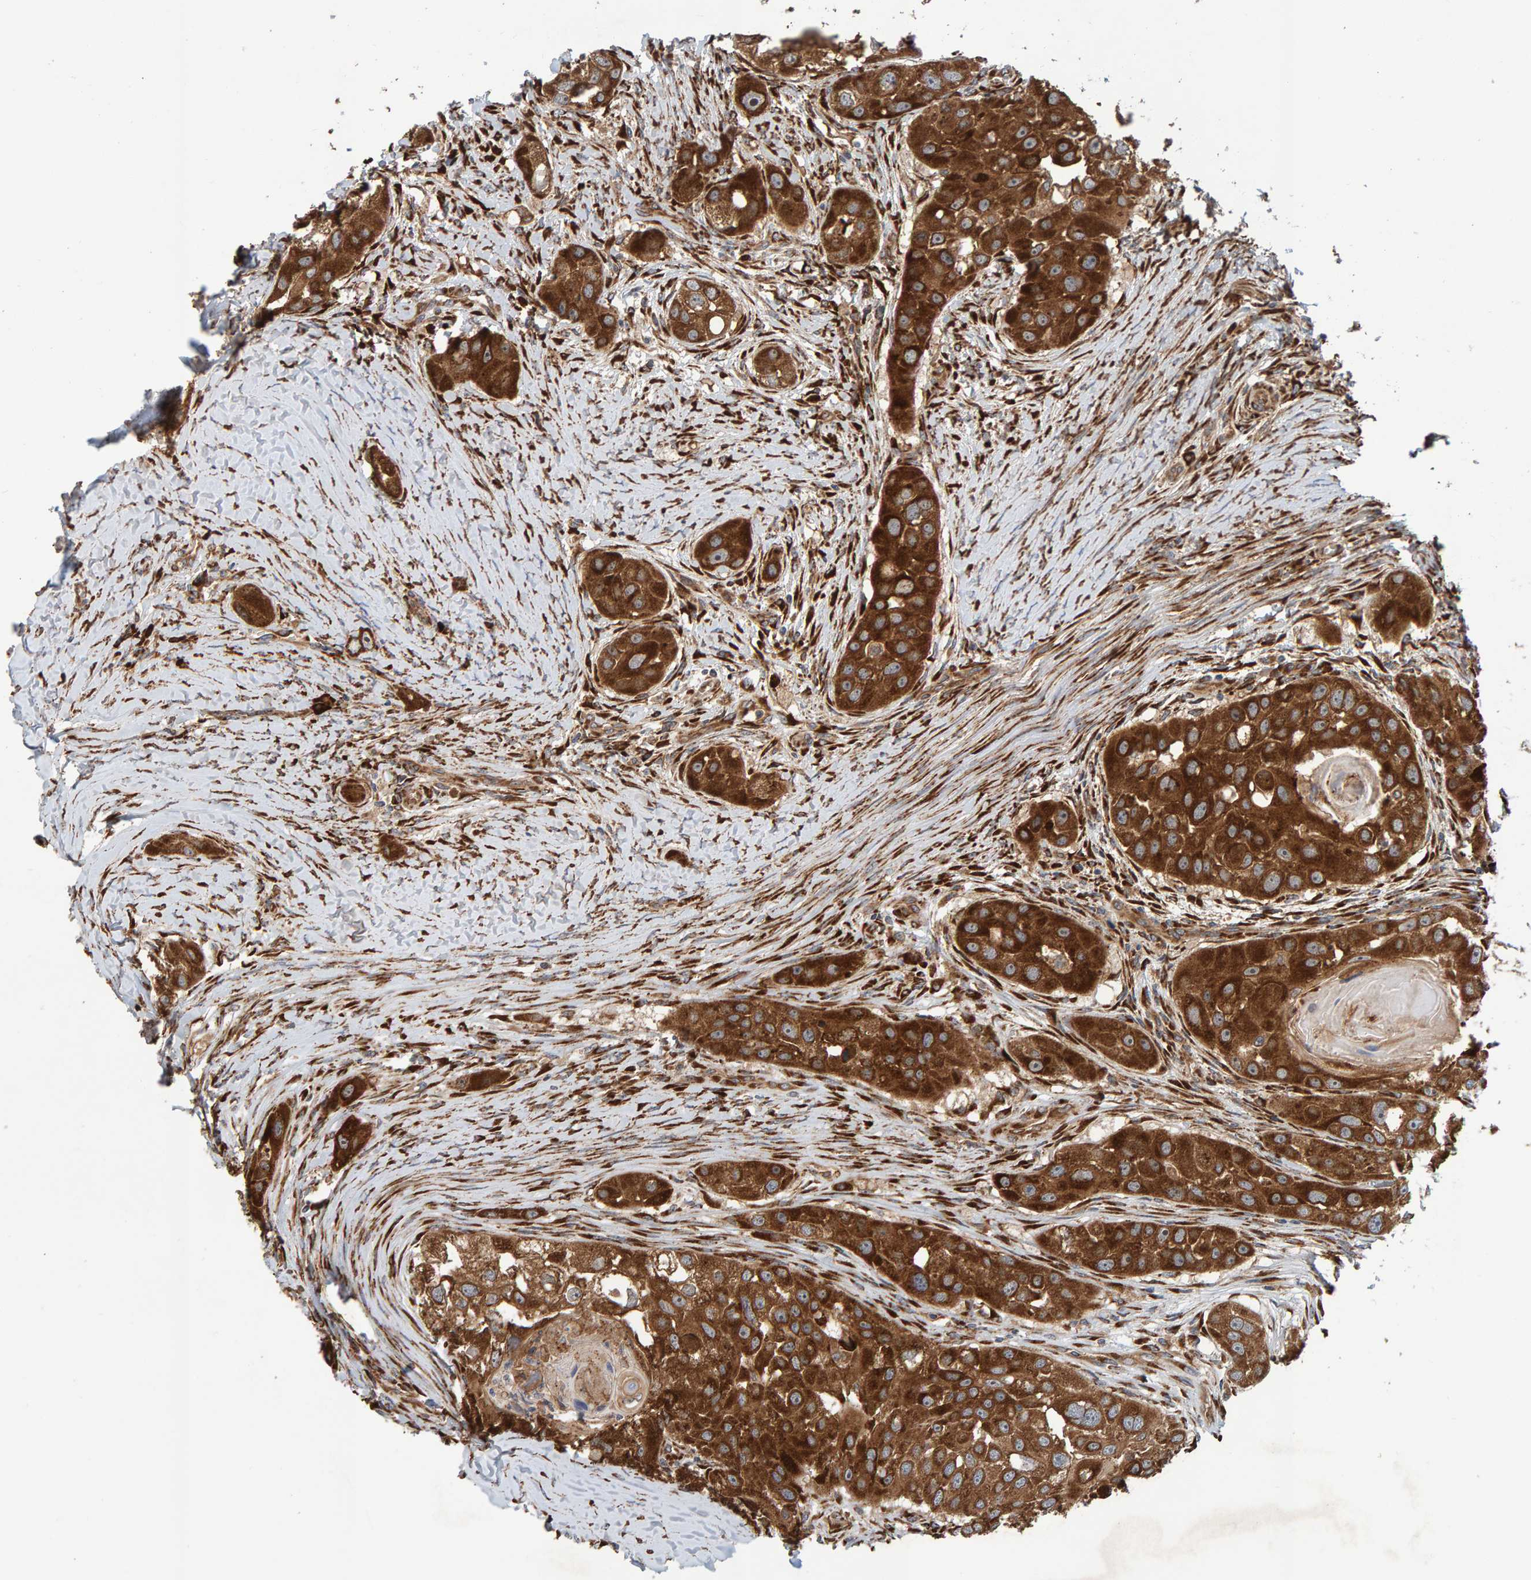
{"staining": {"intensity": "strong", "quantity": ">75%", "location": "cytoplasmic/membranous"}, "tissue": "head and neck cancer", "cell_type": "Tumor cells", "image_type": "cancer", "snomed": [{"axis": "morphology", "description": "Normal tissue, NOS"}, {"axis": "morphology", "description": "Squamous cell carcinoma, NOS"}, {"axis": "topography", "description": "Skeletal muscle"}, {"axis": "topography", "description": "Head-Neck"}], "caption": "Head and neck cancer (squamous cell carcinoma) tissue reveals strong cytoplasmic/membranous staining in approximately >75% of tumor cells, visualized by immunohistochemistry. Nuclei are stained in blue.", "gene": "BAIAP2", "patient": {"sex": "male", "age": 51}}